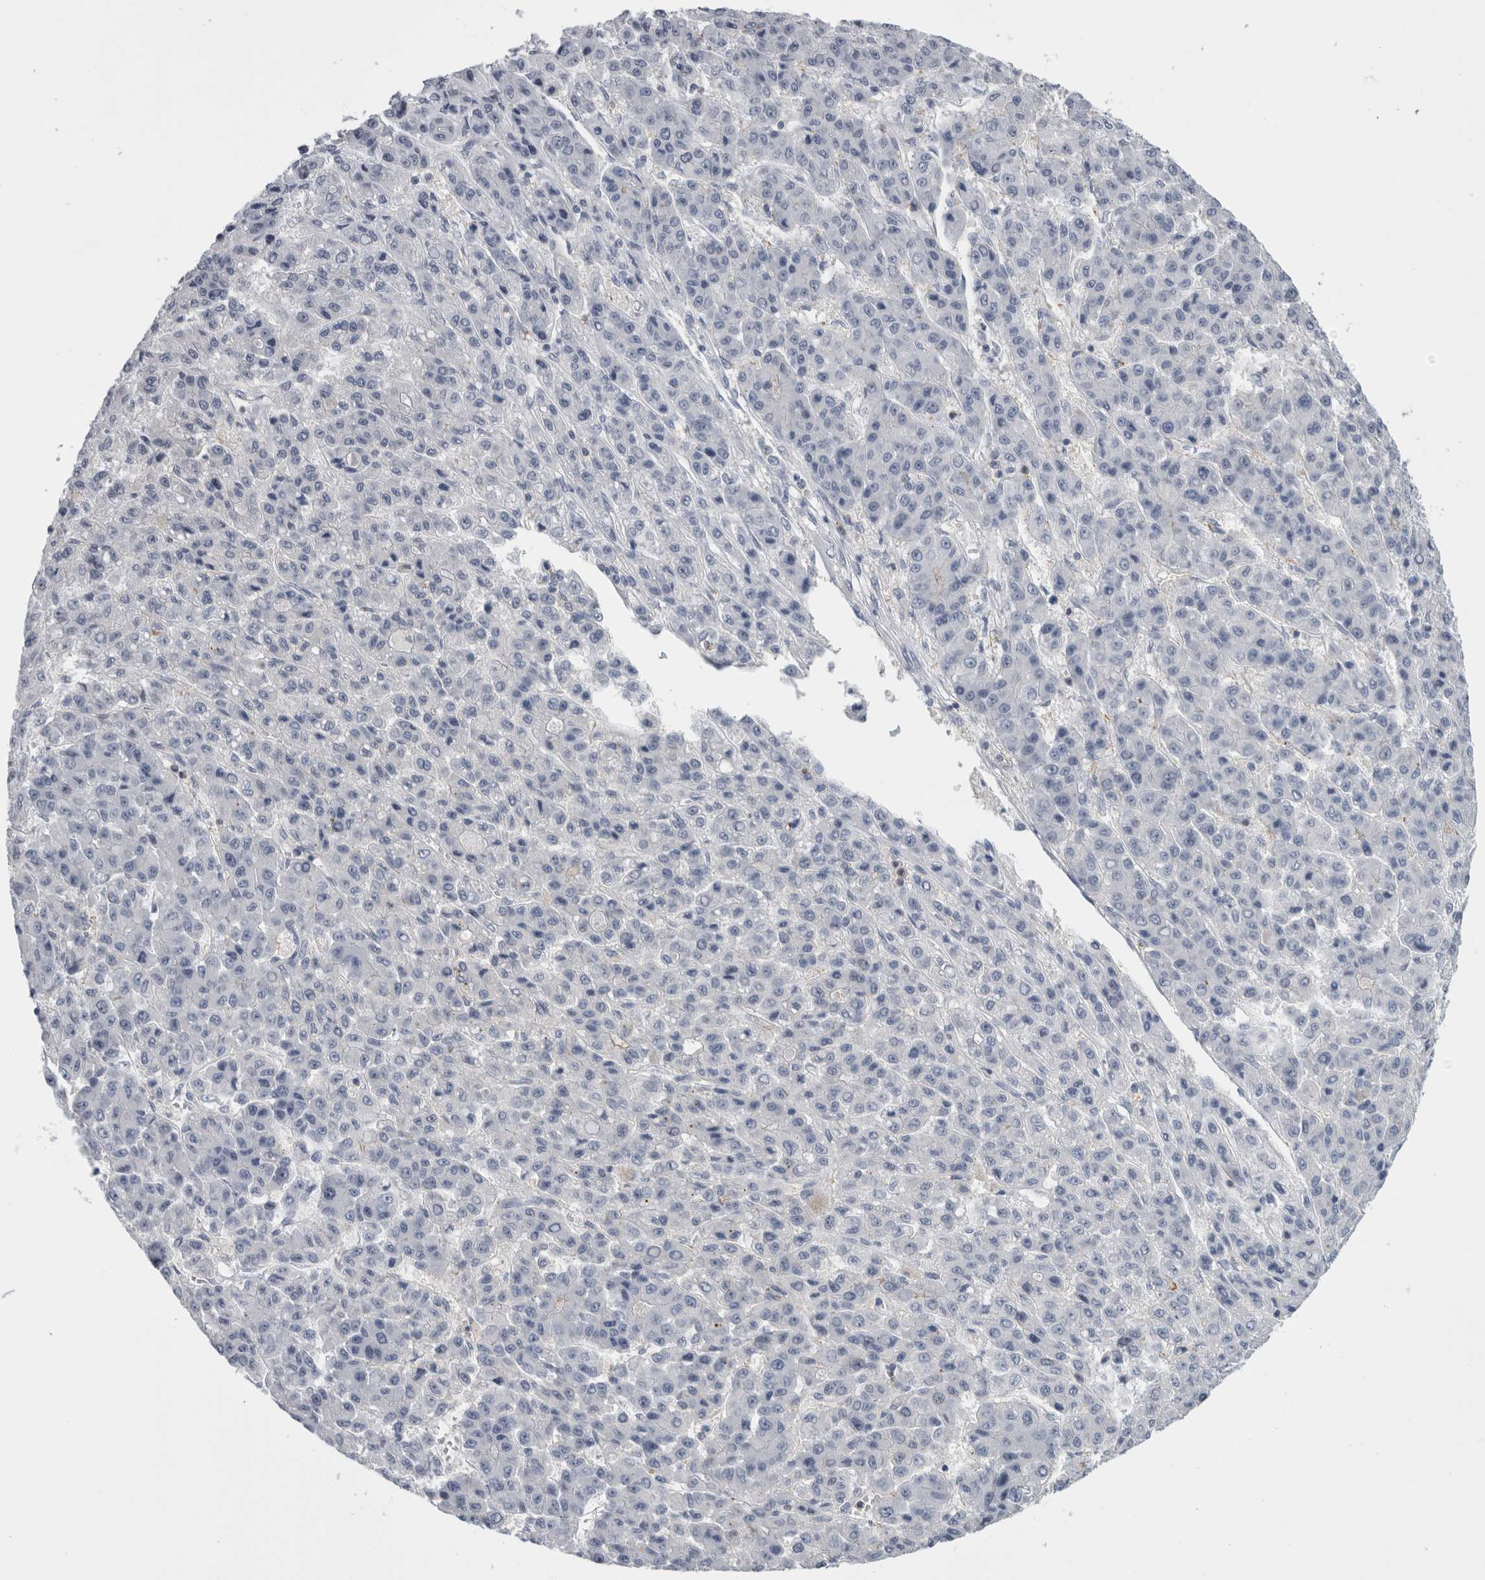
{"staining": {"intensity": "negative", "quantity": "none", "location": "none"}, "tissue": "liver cancer", "cell_type": "Tumor cells", "image_type": "cancer", "snomed": [{"axis": "morphology", "description": "Carcinoma, Hepatocellular, NOS"}, {"axis": "topography", "description": "Liver"}], "caption": "Image shows no significant protein expression in tumor cells of liver cancer.", "gene": "ANKFY1", "patient": {"sex": "male", "age": 70}}